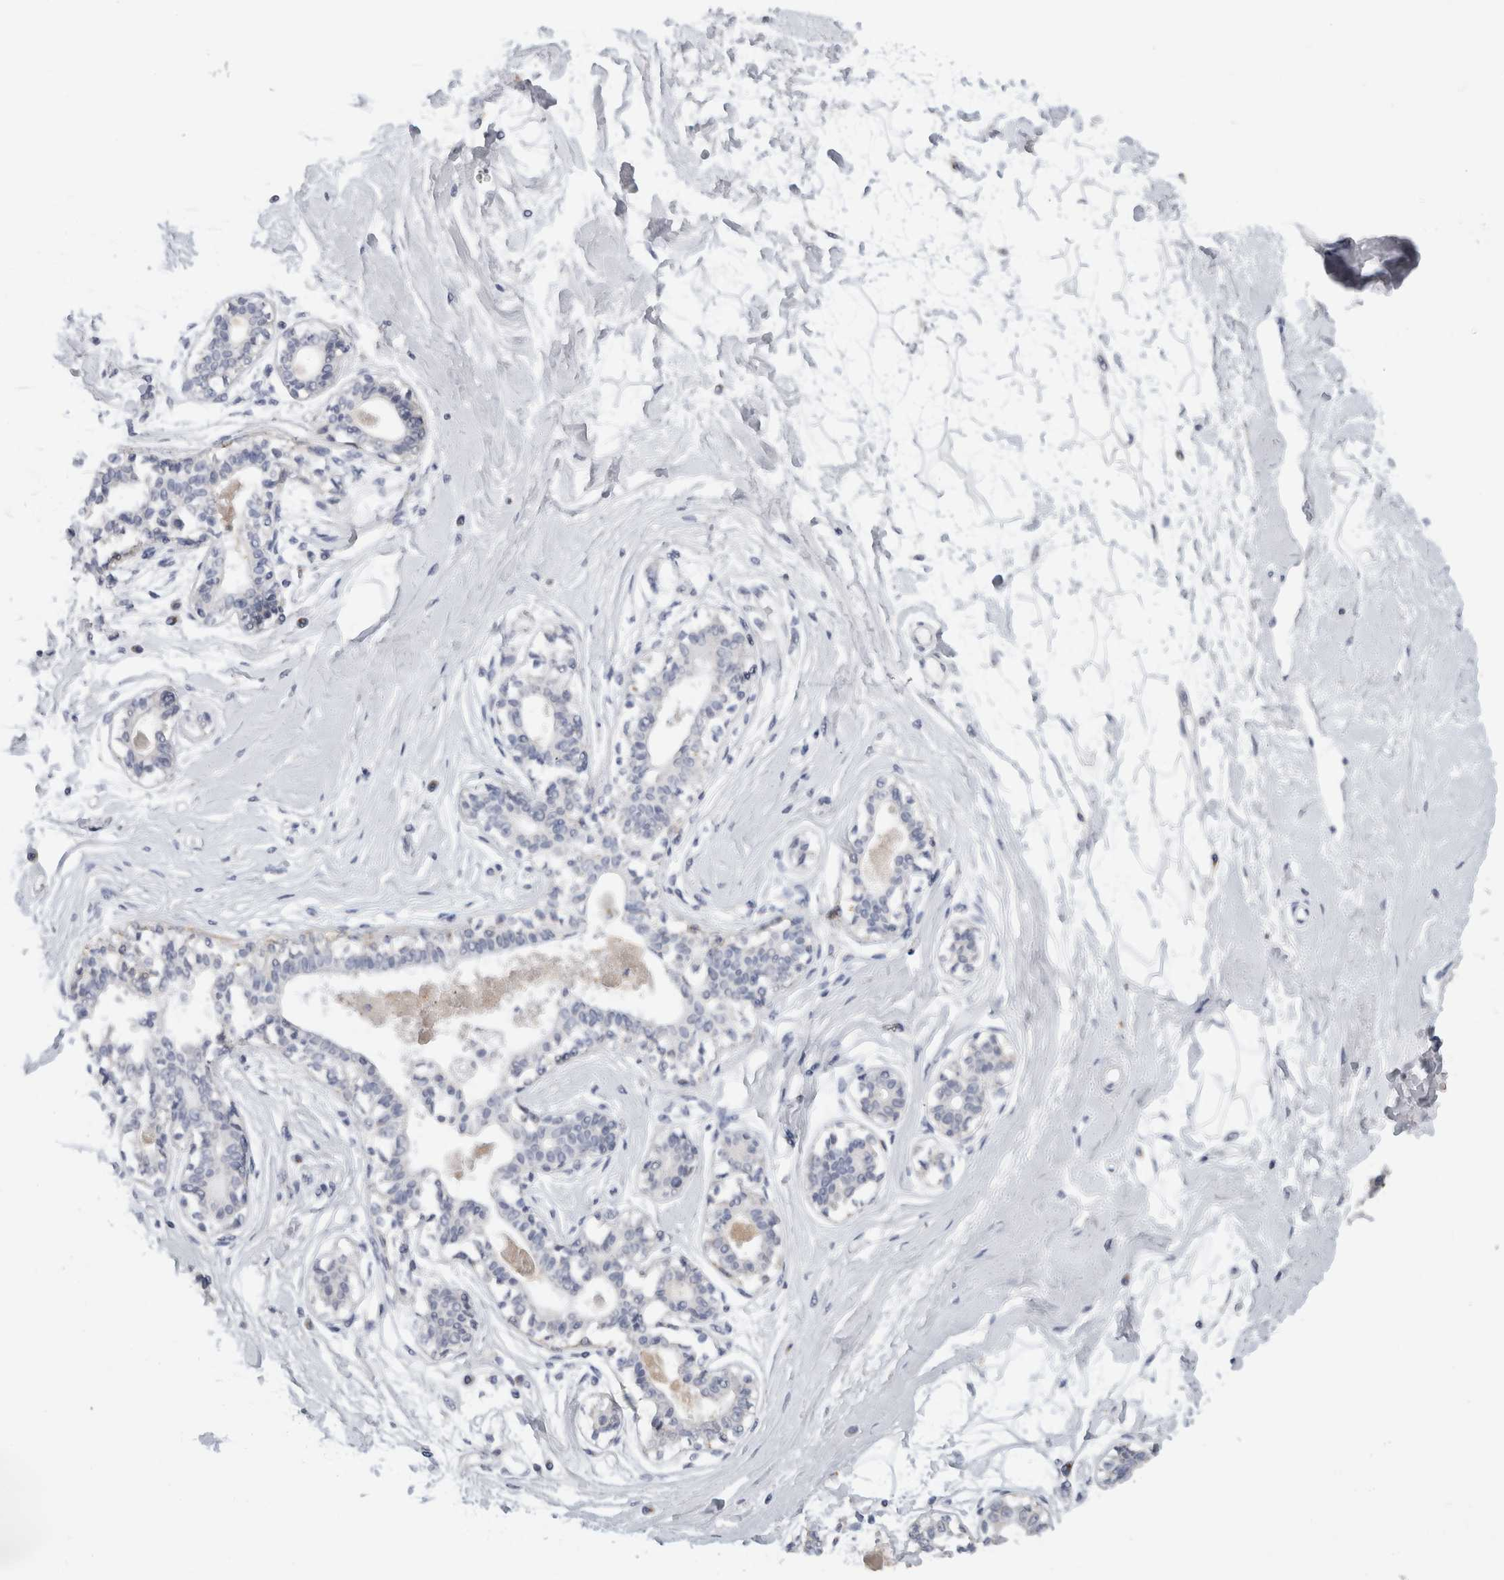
{"staining": {"intensity": "negative", "quantity": "none", "location": "none"}, "tissue": "breast", "cell_type": "Adipocytes", "image_type": "normal", "snomed": [{"axis": "morphology", "description": "Normal tissue, NOS"}, {"axis": "topography", "description": "Breast"}], "caption": "The histopathology image displays no staining of adipocytes in unremarkable breast. (DAB (3,3'-diaminobenzidine) immunohistochemistry with hematoxylin counter stain).", "gene": "MGAT1", "patient": {"sex": "female", "age": 45}}